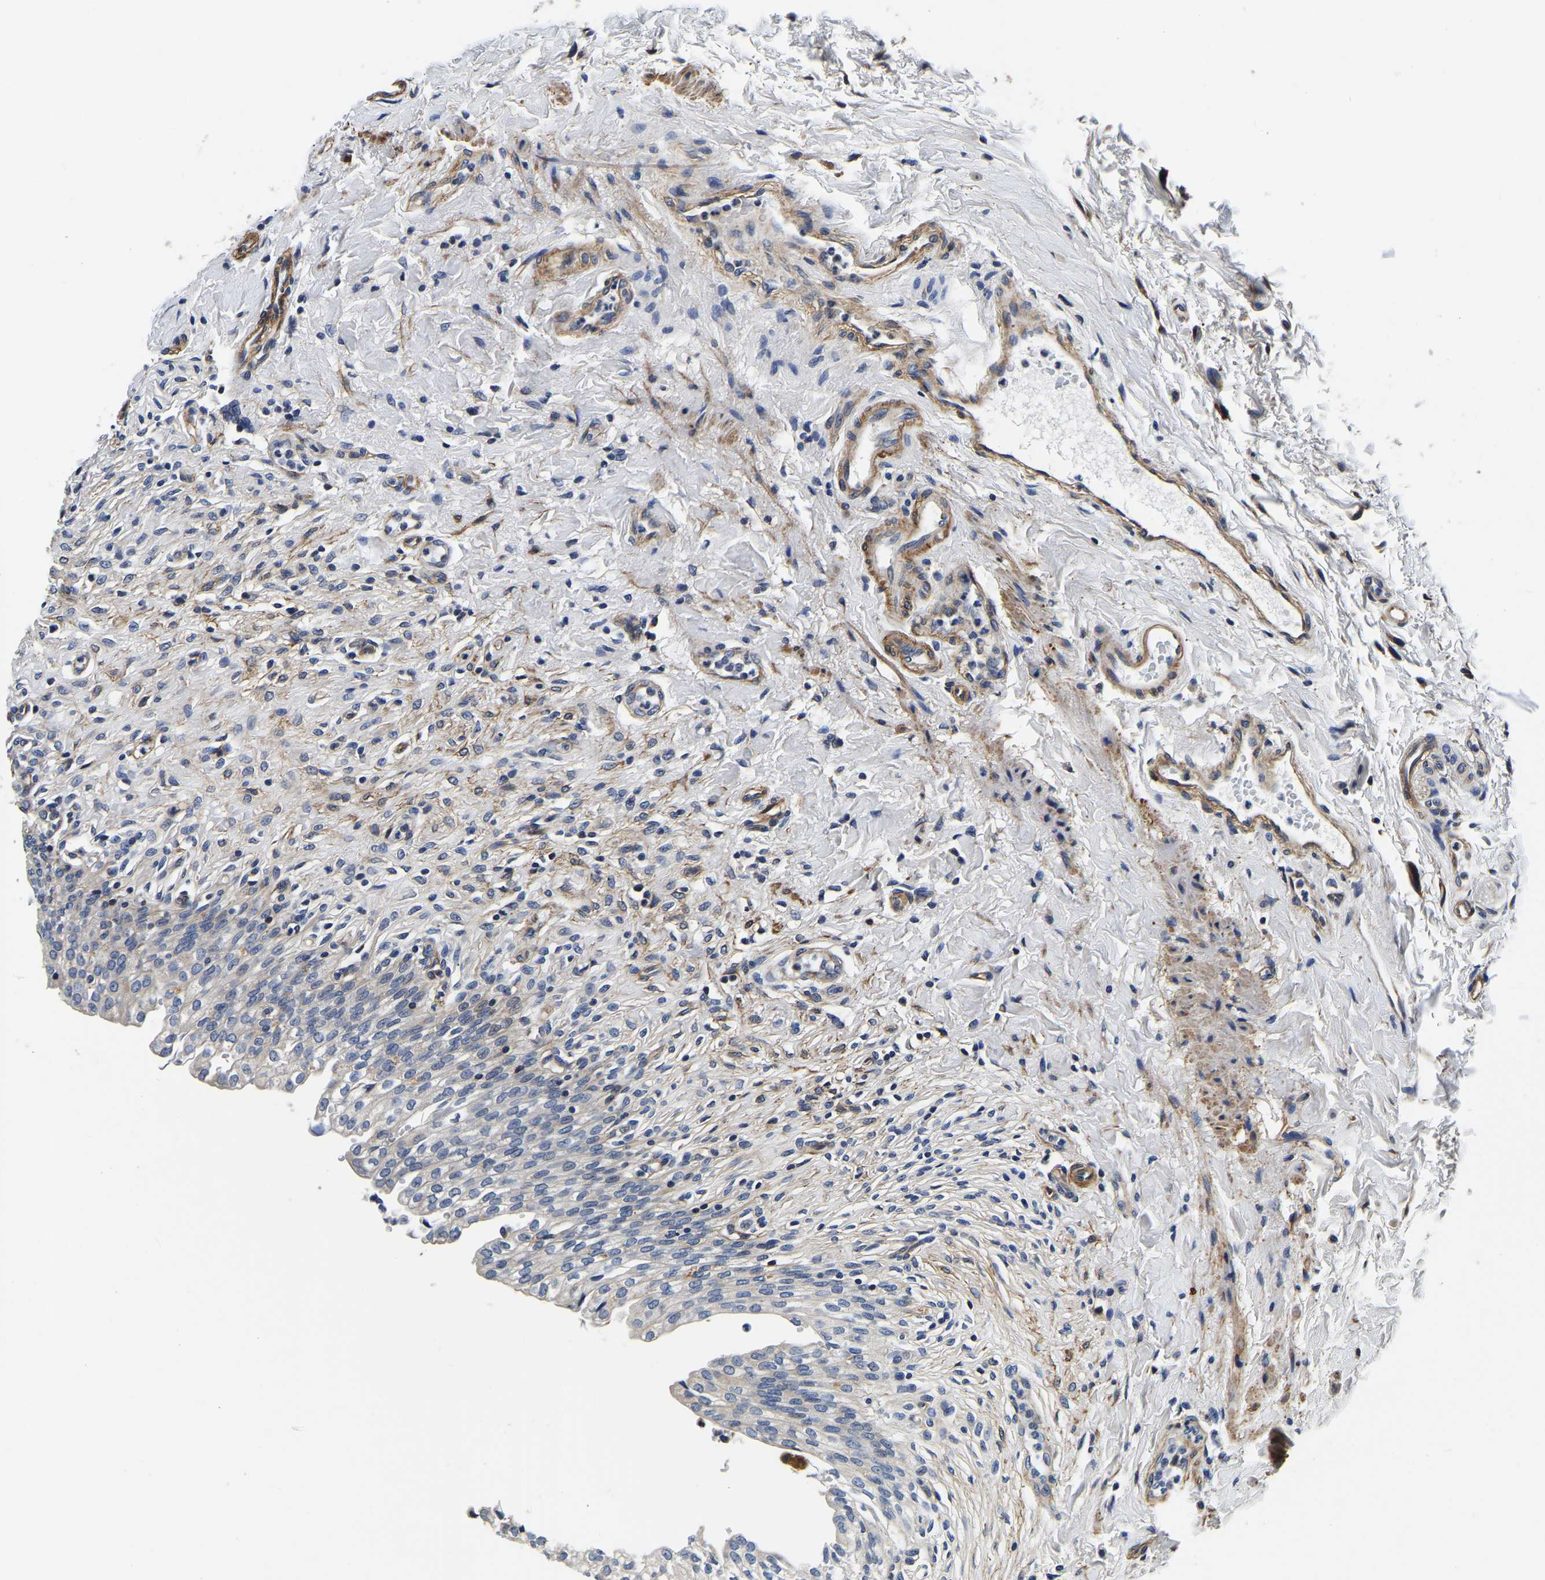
{"staining": {"intensity": "negative", "quantity": "none", "location": "none"}, "tissue": "urinary bladder", "cell_type": "Urothelial cells", "image_type": "normal", "snomed": [{"axis": "morphology", "description": "Urothelial carcinoma, High grade"}, {"axis": "topography", "description": "Urinary bladder"}], "caption": "Histopathology image shows no protein expression in urothelial cells of normal urinary bladder. (DAB immunohistochemistry (IHC), high magnification).", "gene": "KCTD17", "patient": {"sex": "male", "age": 46}}